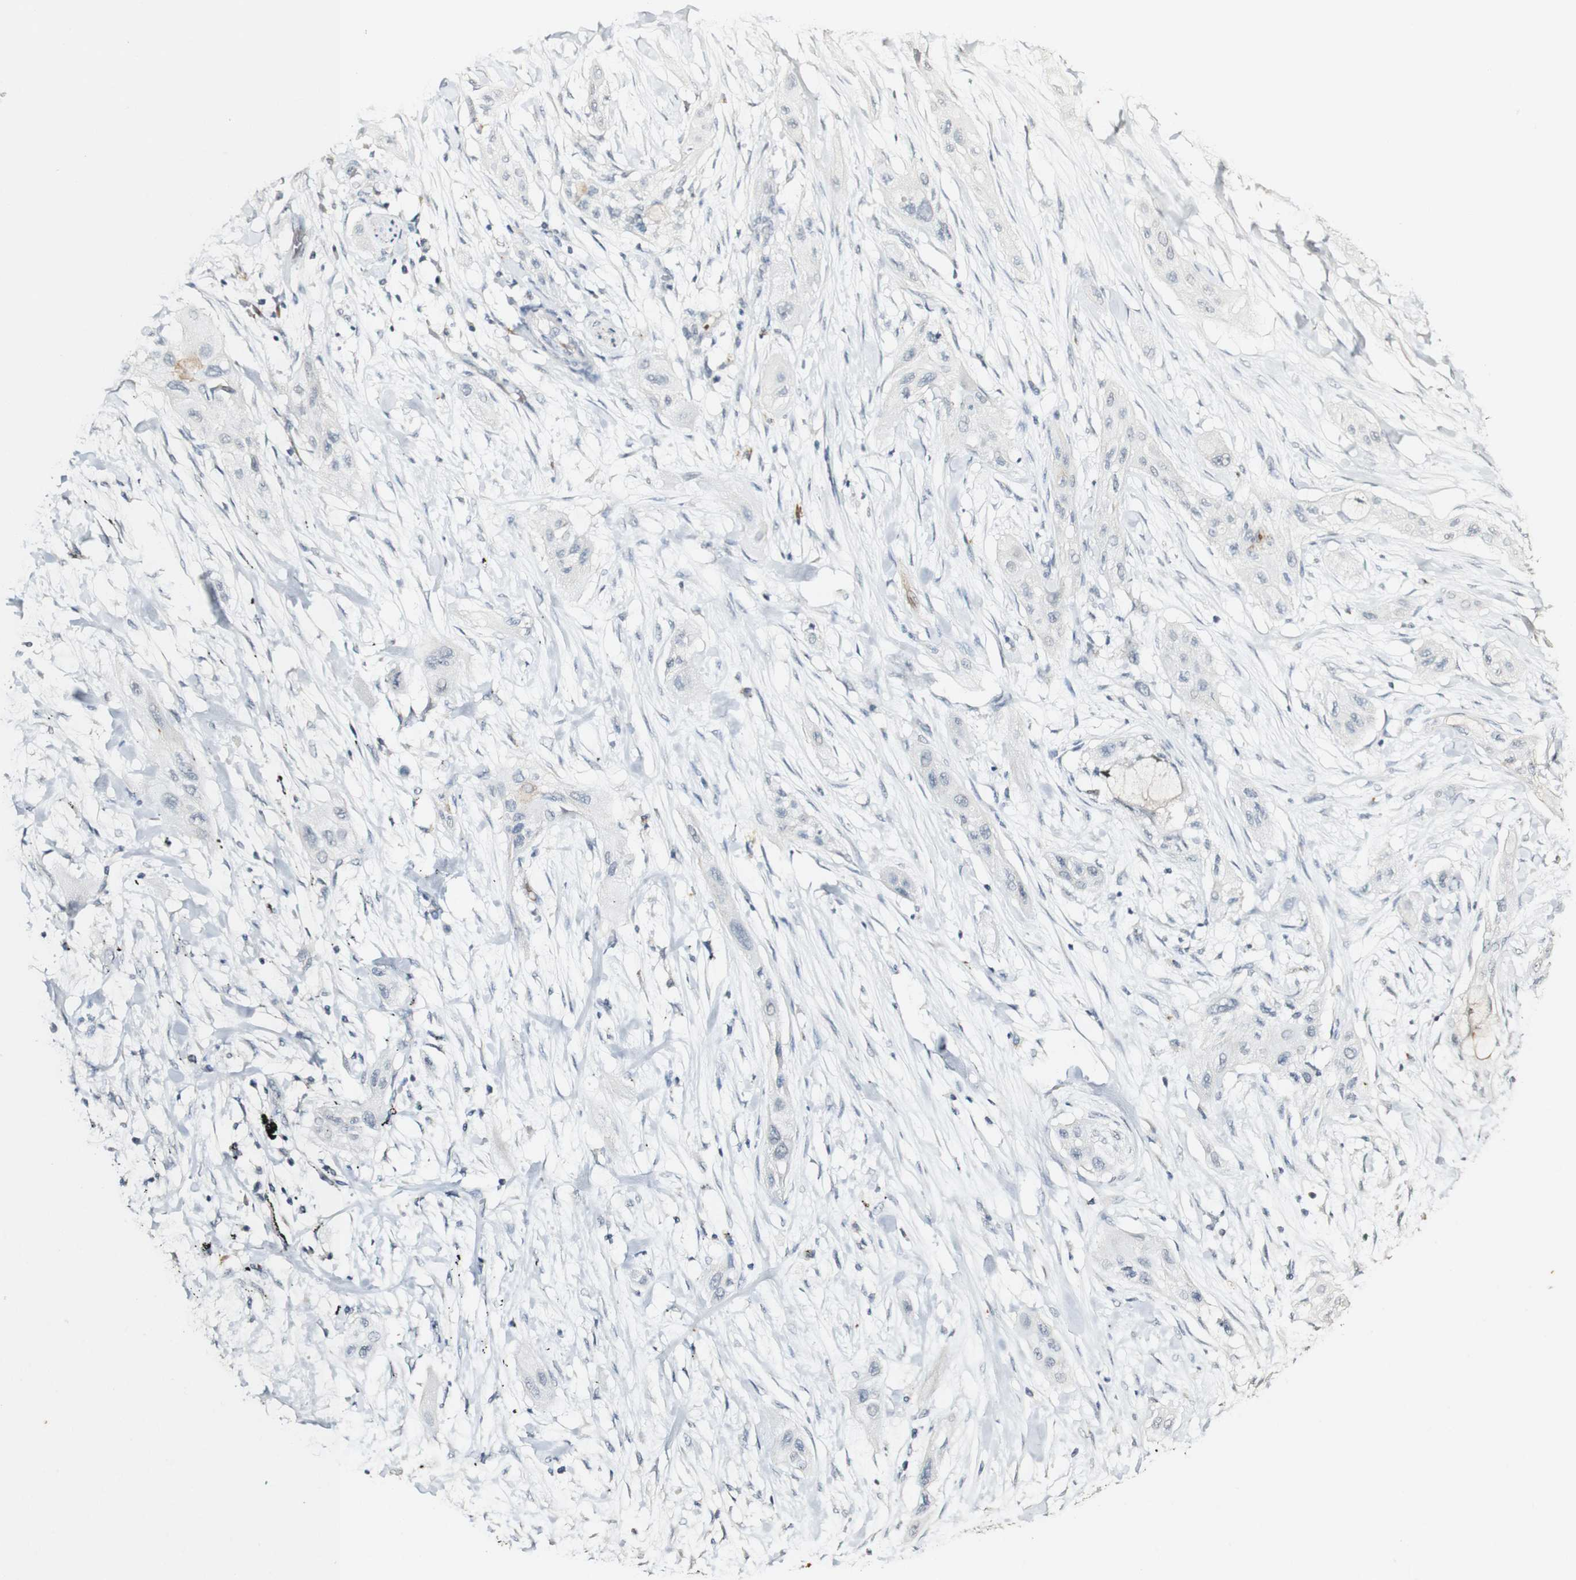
{"staining": {"intensity": "negative", "quantity": "none", "location": "none"}, "tissue": "lung cancer", "cell_type": "Tumor cells", "image_type": "cancer", "snomed": [{"axis": "morphology", "description": "Squamous cell carcinoma, NOS"}, {"axis": "topography", "description": "Lung"}], "caption": "This image is of lung squamous cell carcinoma stained with immunohistochemistry (IHC) to label a protein in brown with the nuclei are counter-stained blue. There is no staining in tumor cells. (Brightfield microscopy of DAB (3,3'-diaminobenzidine) immunohistochemistry at high magnification).", "gene": "SYT7", "patient": {"sex": "female", "age": 47}}